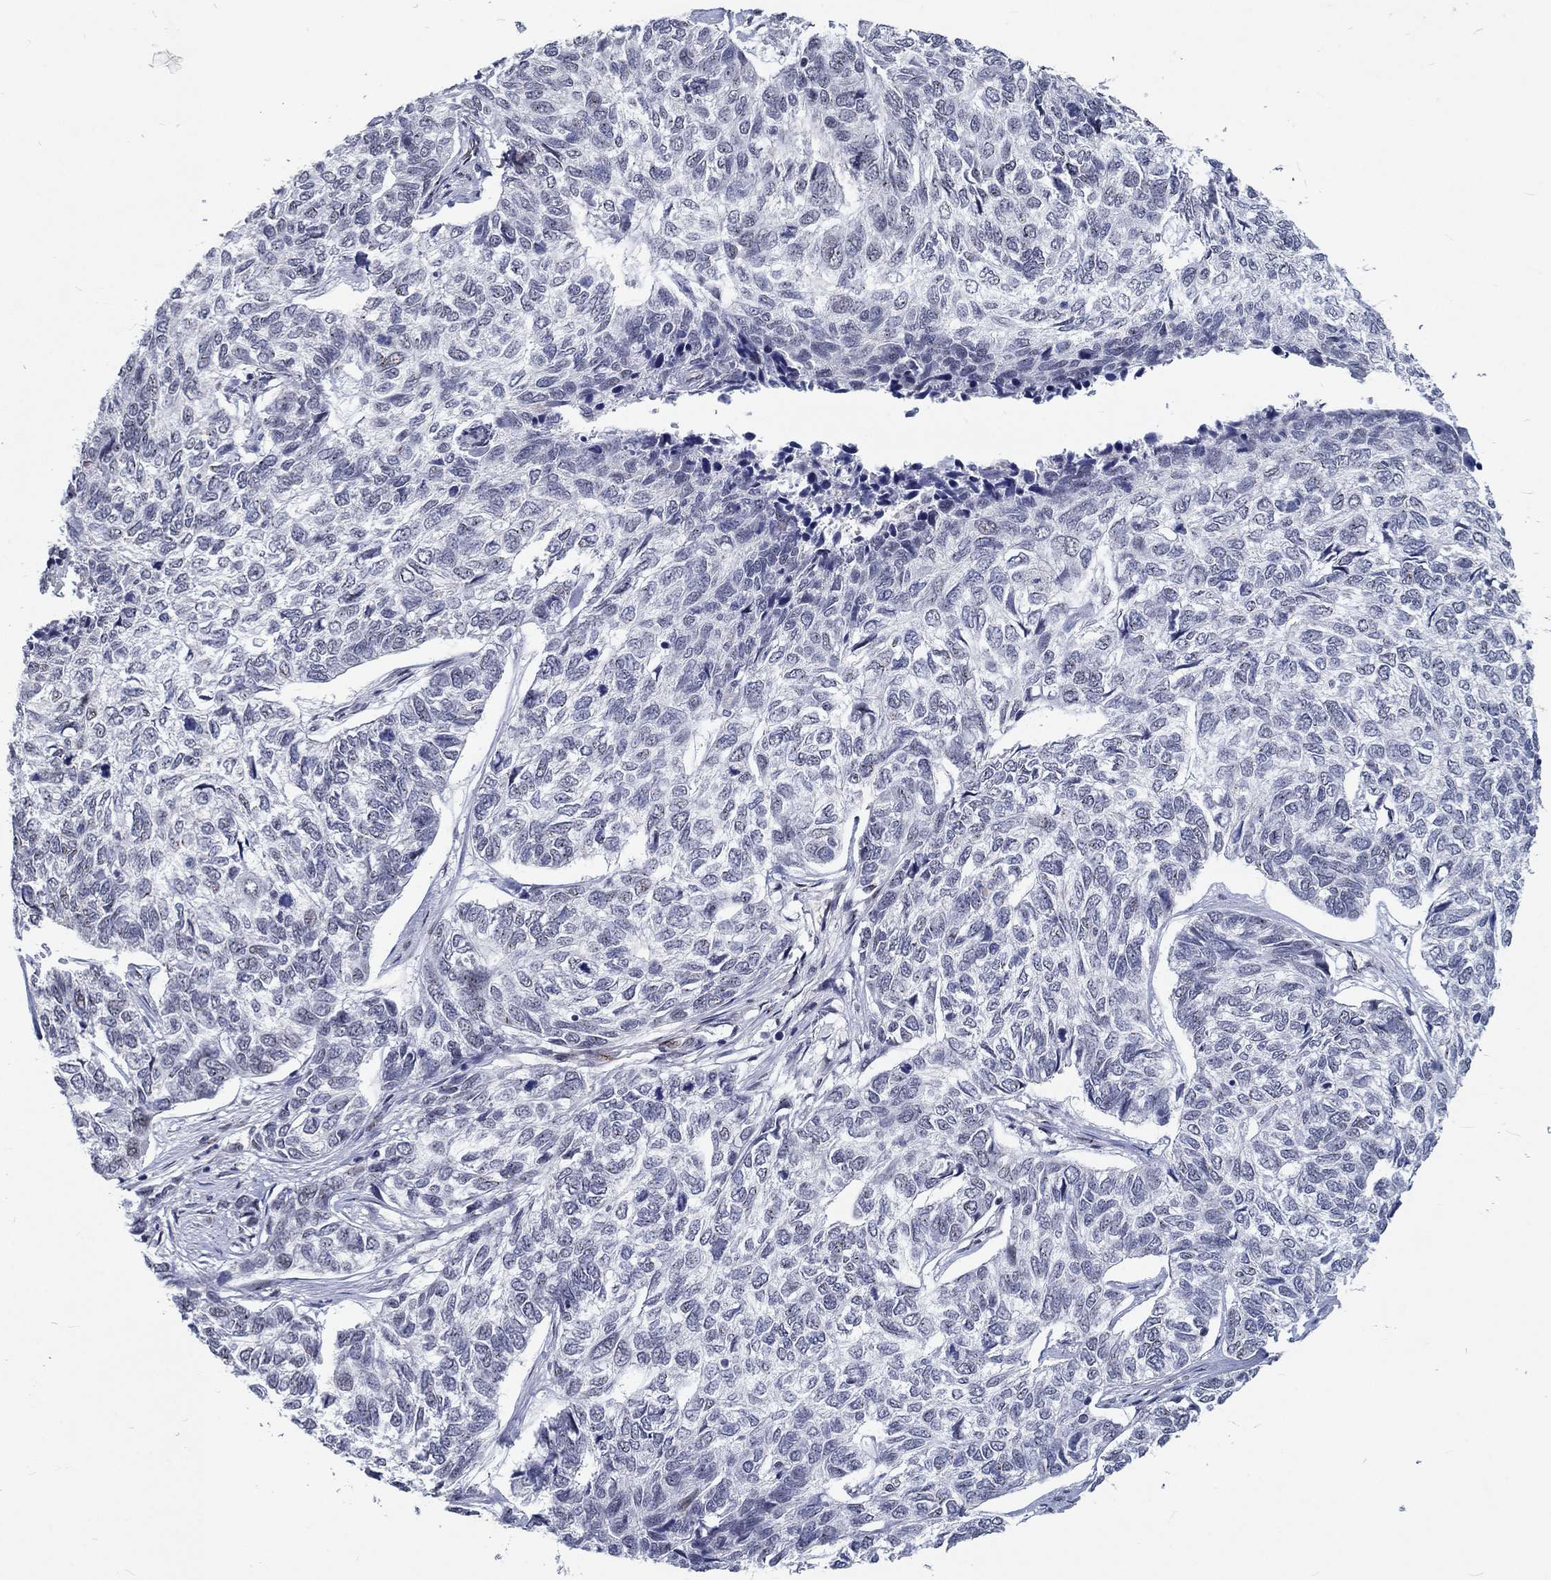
{"staining": {"intensity": "negative", "quantity": "none", "location": "none"}, "tissue": "skin cancer", "cell_type": "Tumor cells", "image_type": "cancer", "snomed": [{"axis": "morphology", "description": "Basal cell carcinoma"}, {"axis": "topography", "description": "Skin"}], "caption": "High power microscopy micrograph of an immunohistochemistry (IHC) histopathology image of skin cancer (basal cell carcinoma), revealing no significant expression in tumor cells.", "gene": "ZBED1", "patient": {"sex": "female", "age": 65}}